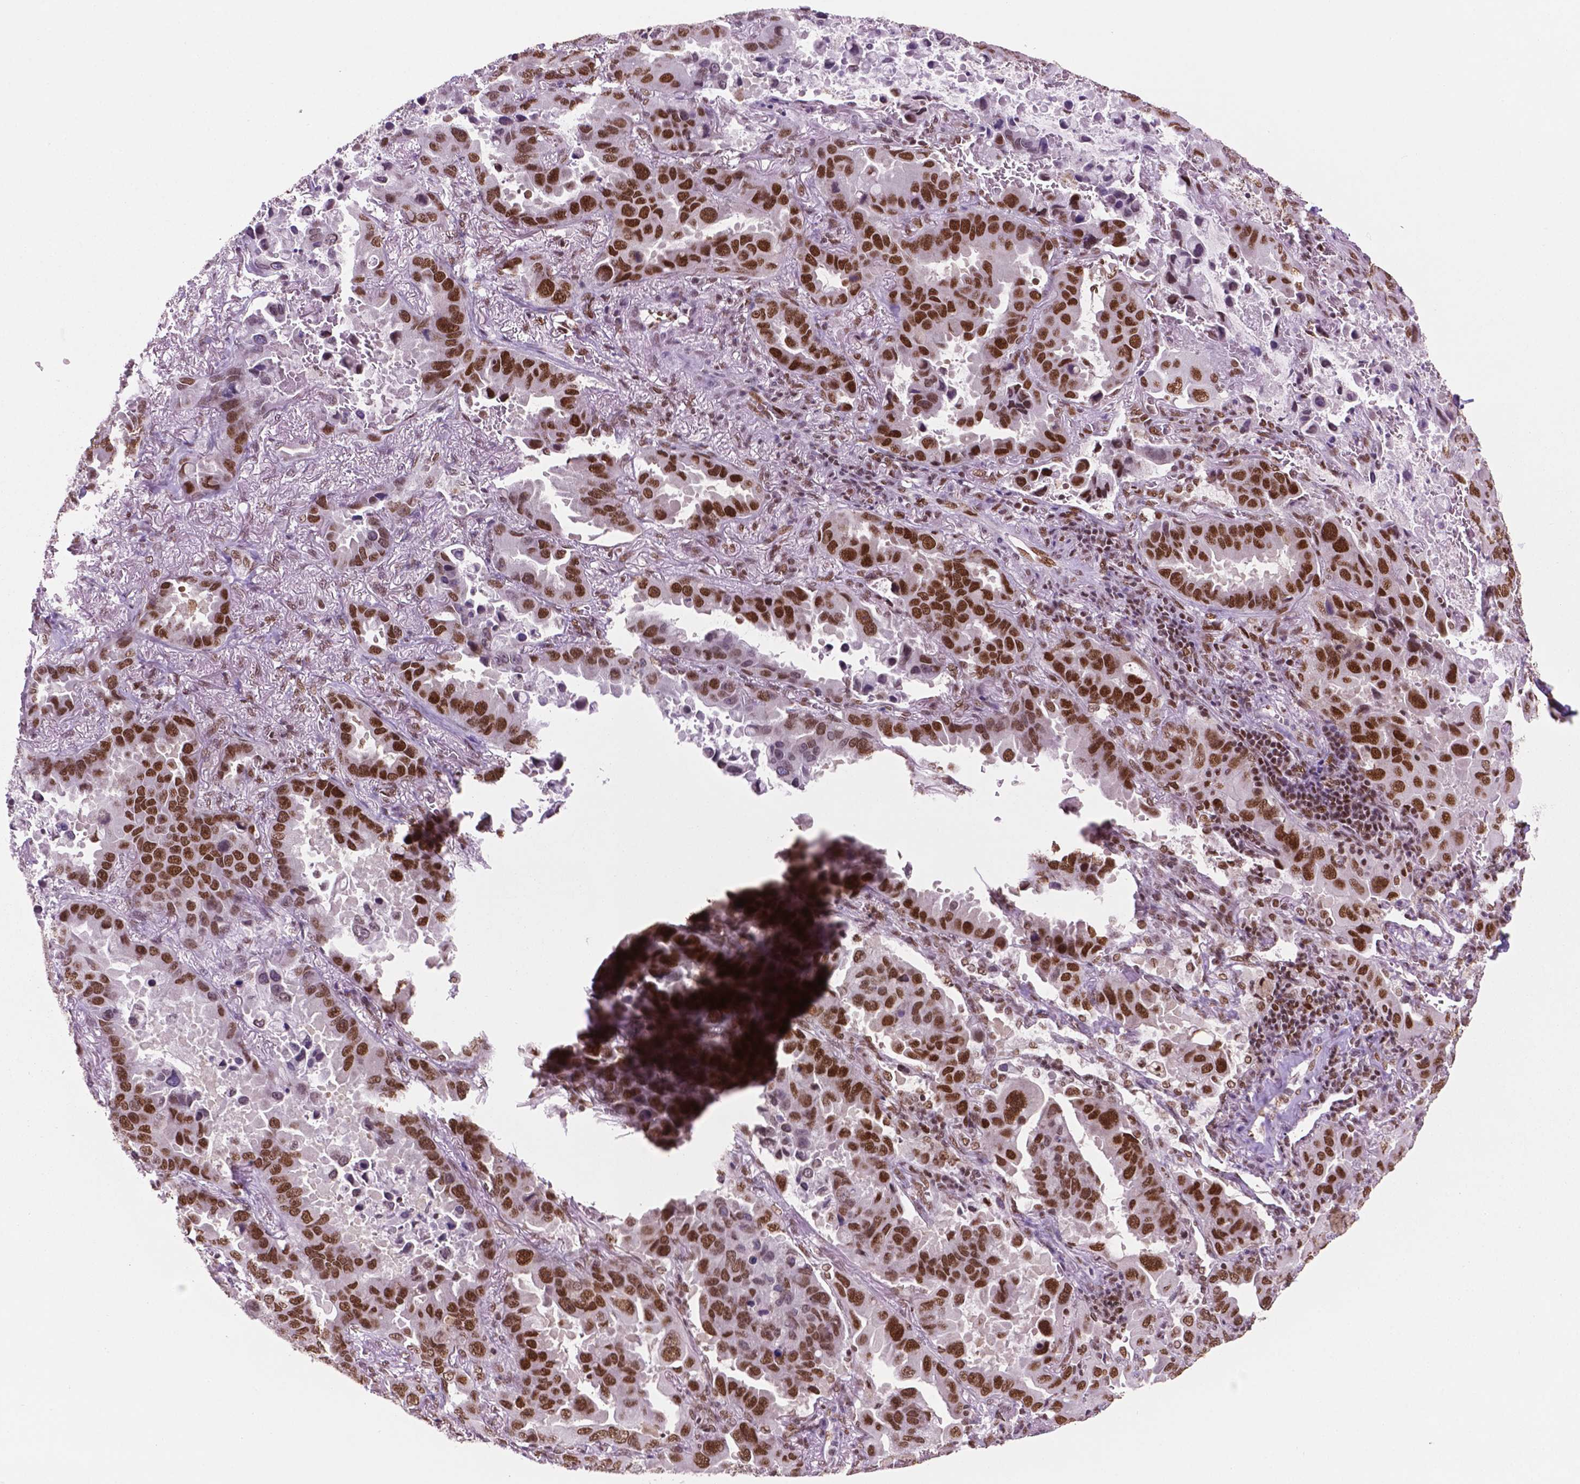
{"staining": {"intensity": "moderate", "quantity": "25%-75%", "location": "nuclear"}, "tissue": "lung cancer", "cell_type": "Tumor cells", "image_type": "cancer", "snomed": [{"axis": "morphology", "description": "Adenocarcinoma, NOS"}, {"axis": "topography", "description": "Lung"}], "caption": "A medium amount of moderate nuclear staining is identified in about 25%-75% of tumor cells in adenocarcinoma (lung) tissue.", "gene": "MLH1", "patient": {"sex": "male", "age": 64}}